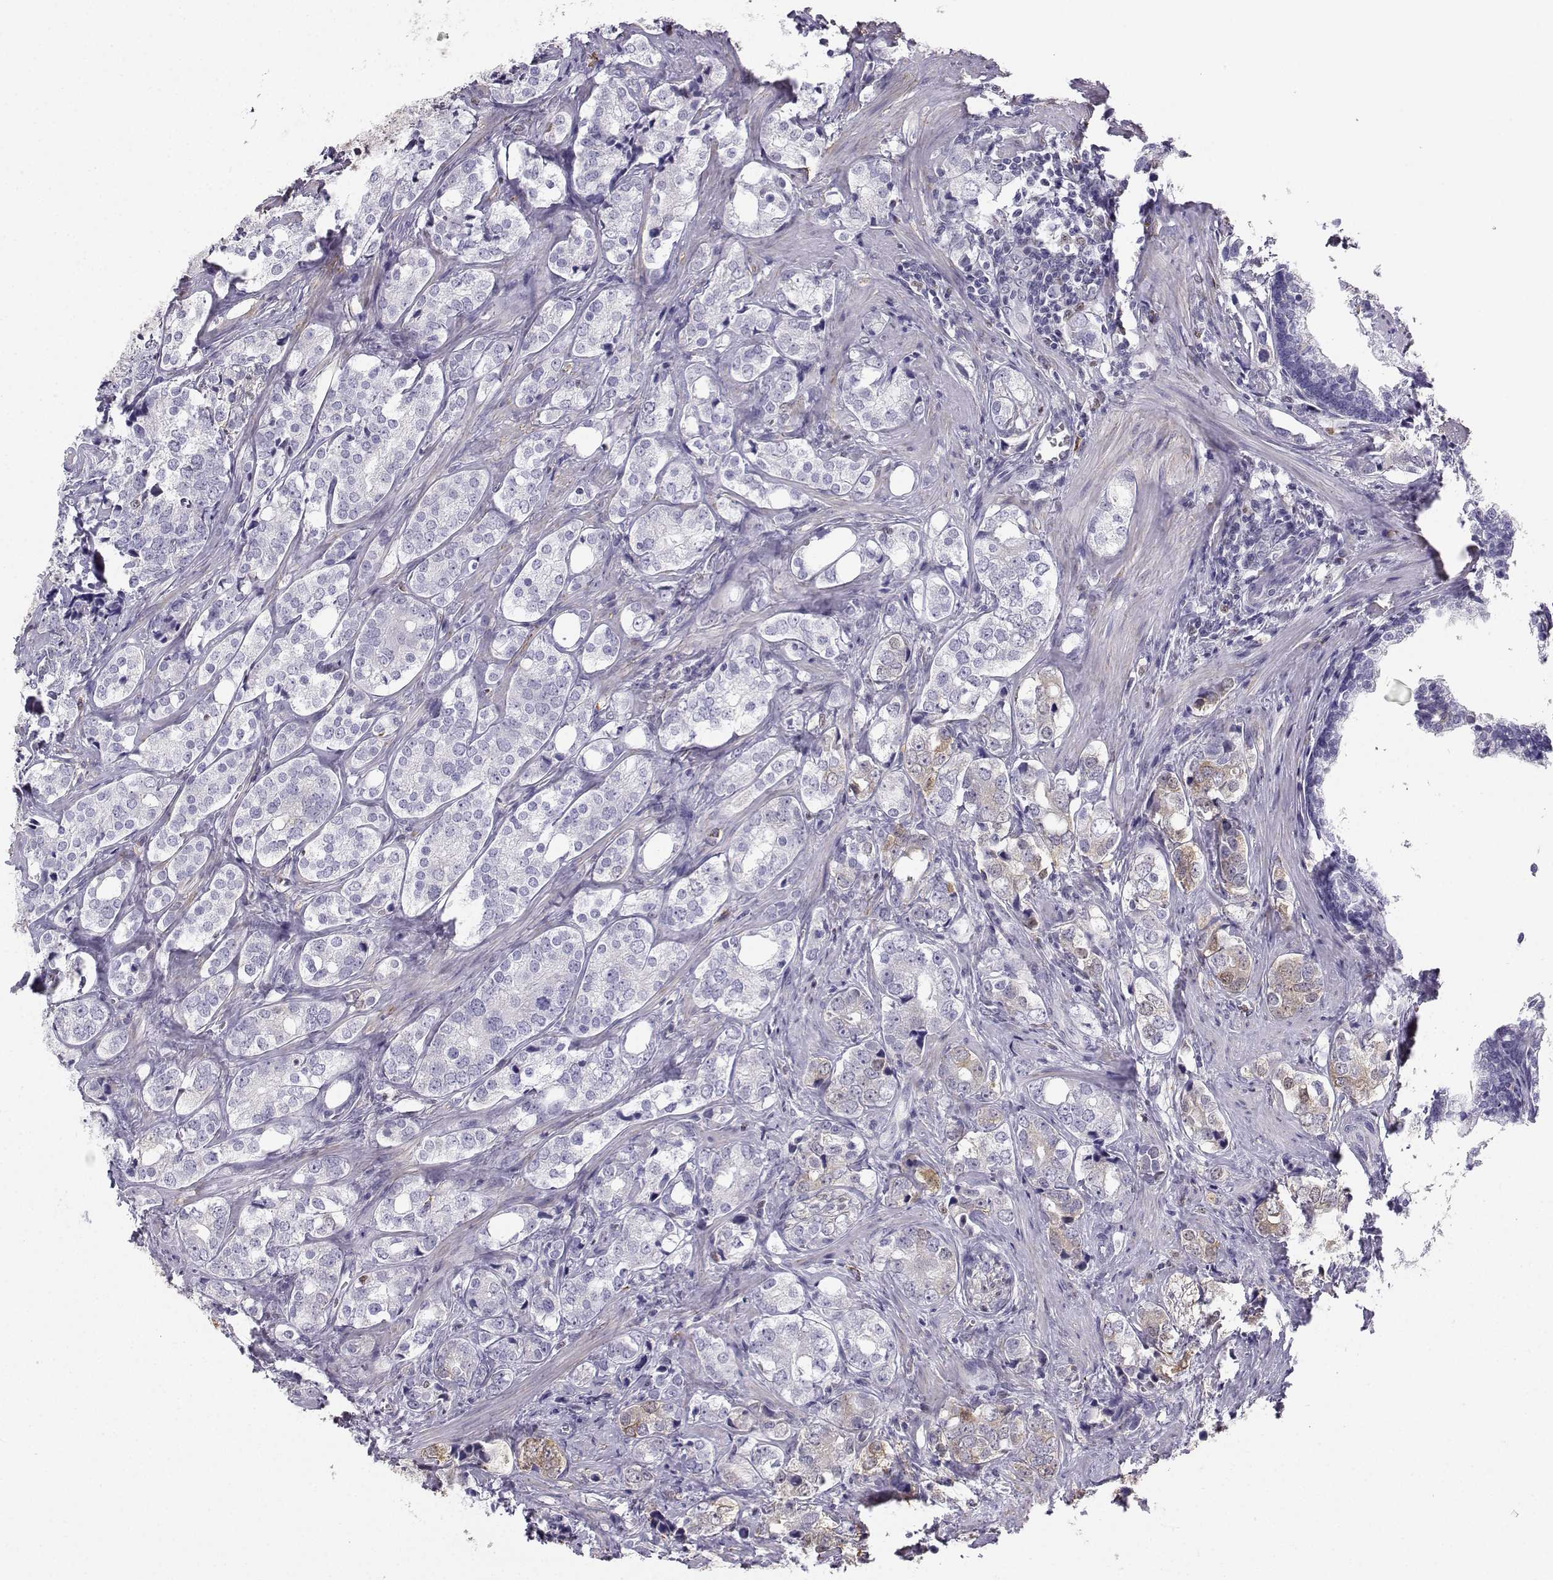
{"staining": {"intensity": "weak", "quantity": "<25%", "location": "cytoplasmic/membranous"}, "tissue": "prostate cancer", "cell_type": "Tumor cells", "image_type": "cancer", "snomed": [{"axis": "morphology", "description": "Adenocarcinoma, NOS"}, {"axis": "topography", "description": "Prostate and seminal vesicle, NOS"}], "caption": "High magnification brightfield microscopy of prostate cancer (adenocarcinoma) stained with DAB (brown) and counterstained with hematoxylin (blue): tumor cells show no significant positivity.", "gene": "DCLK3", "patient": {"sex": "male", "age": 63}}